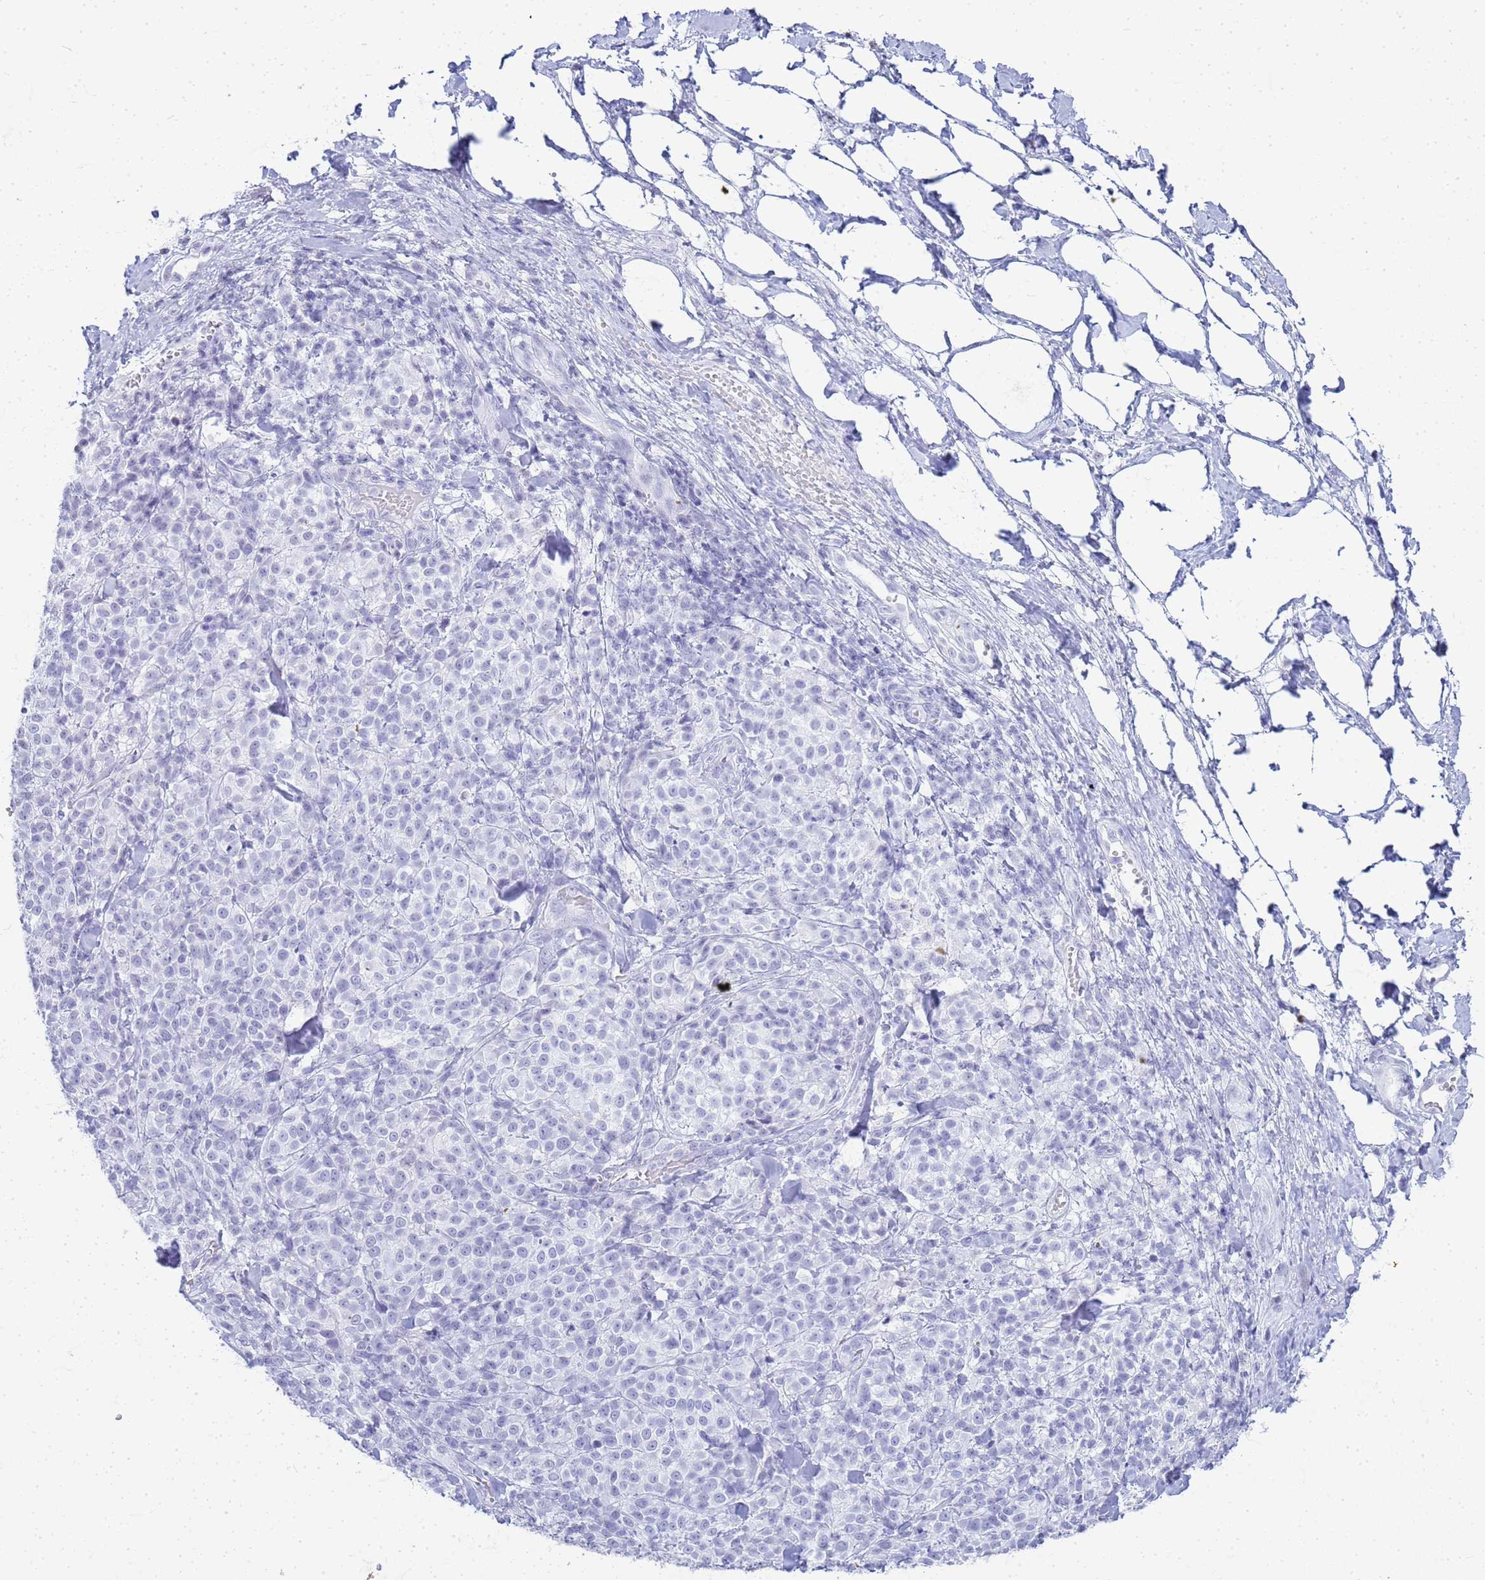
{"staining": {"intensity": "negative", "quantity": "none", "location": "none"}, "tissue": "melanoma", "cell_type": "Tumor cells", "image_type": "cancer", "snomed": [{"axis": "morphology", "description": "Normal tissue, NOS"}, {"axis": "morphology", "description": "Malignant melanoma, NOS"}, {"axis": "topography", "description": "Skin"}], "caption": "This is an IHC histopathology image of melanoma. There is no staining in tumor cells.", "gene": "SLC7A9", "patient": {"sex": "female", "age": 34}}